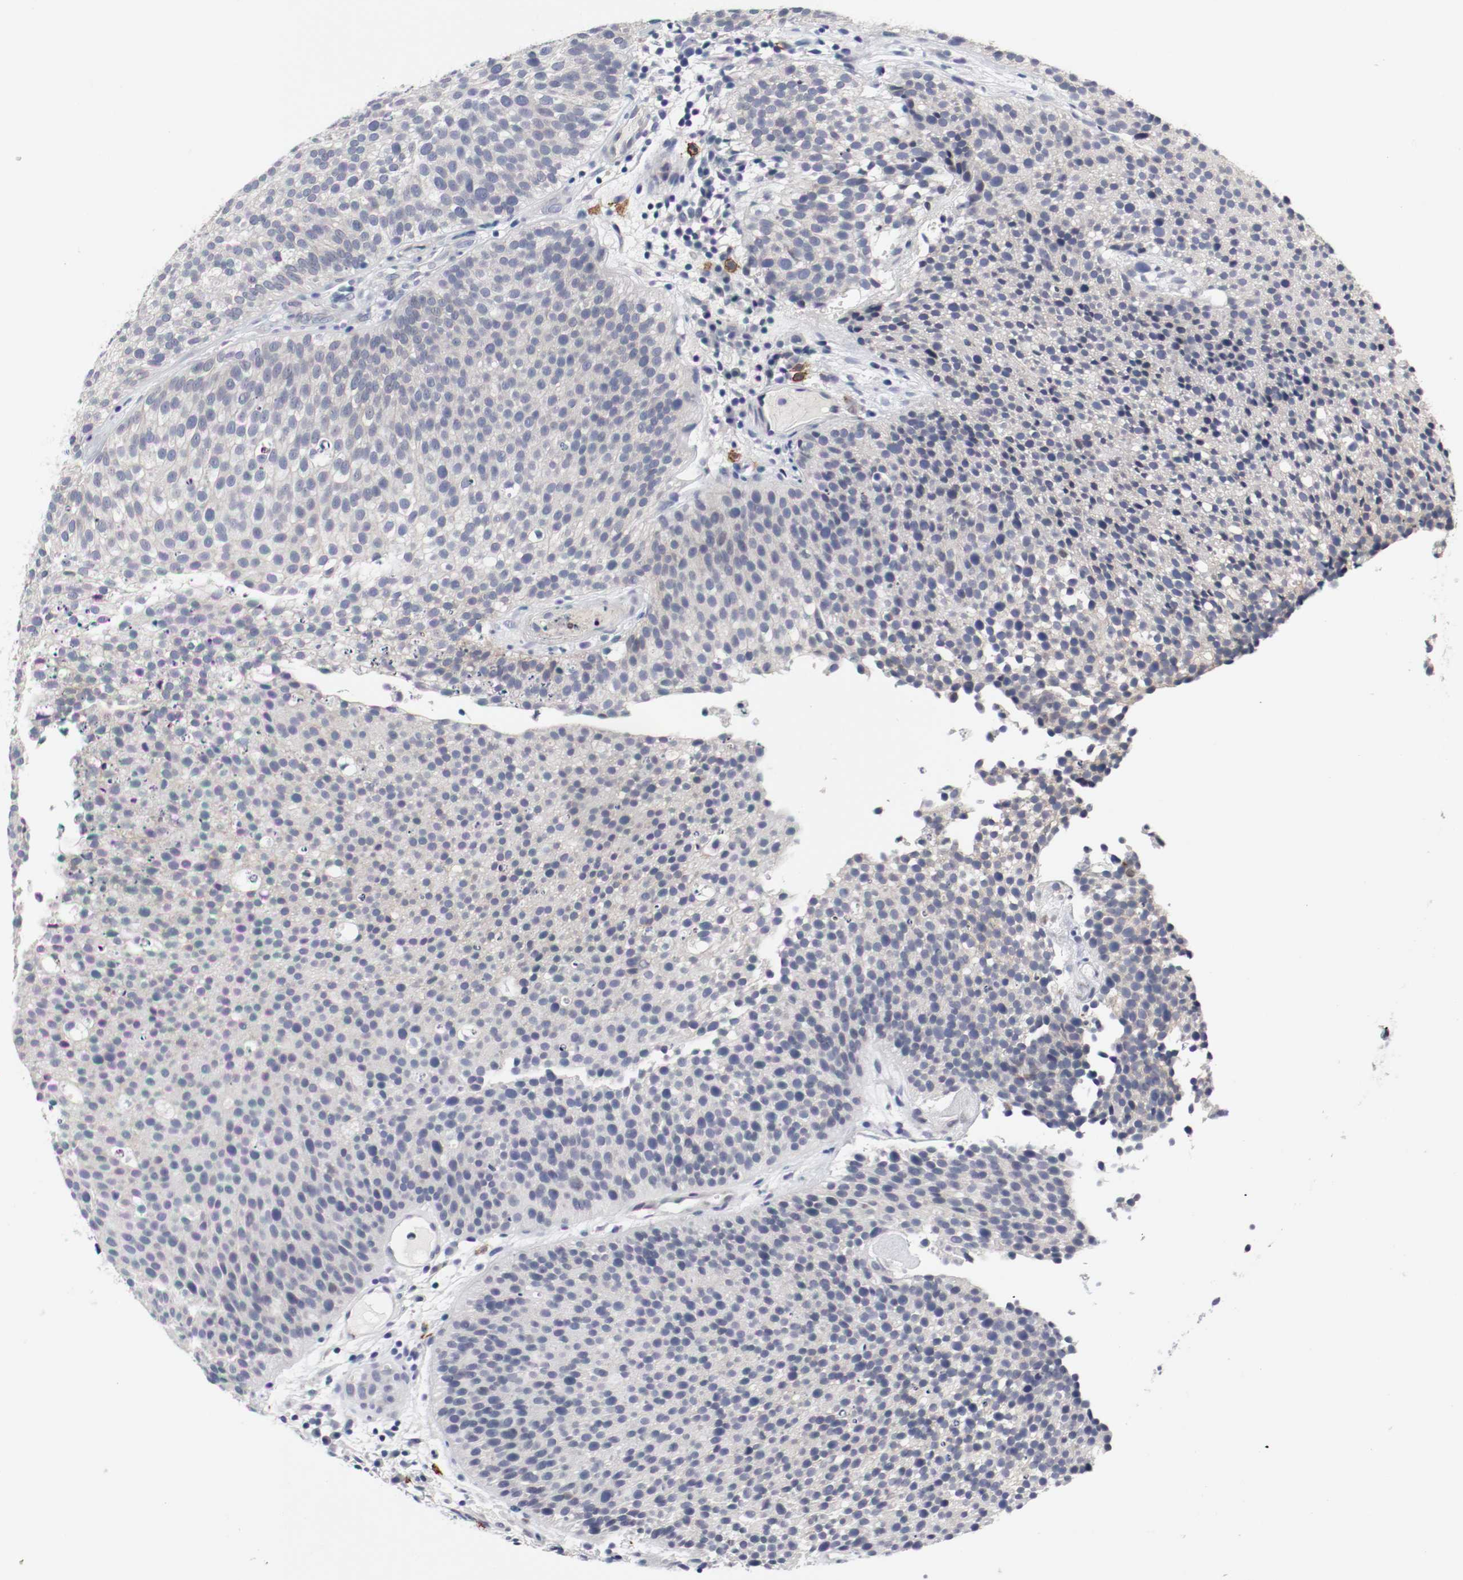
{"staining": {"intensity": "negative", "quantity": "none", "location": "none"}, "tissue": "urothelial cancer", "cell_type": "Tumor cells", "image_type": "cancer", "snomed": [{"axis": "morphology", "description": "Urothelial carcinoma, Low grade"}, {"axis": "topography", "description": "Urinary bladder"}], "caption": "DAB (3,3'-diaminobenzidine) immunohistochemical staining of human urothelial cancer exhibits no significant staining in tumor cells. Brightfield microscopy of immunohistochemistry (IHC) stained with DAB (brown) and hematoxylin (blue), captured at high magnification.", "gene": "KIT", "patient": {"sex": "male", "age": 85}}